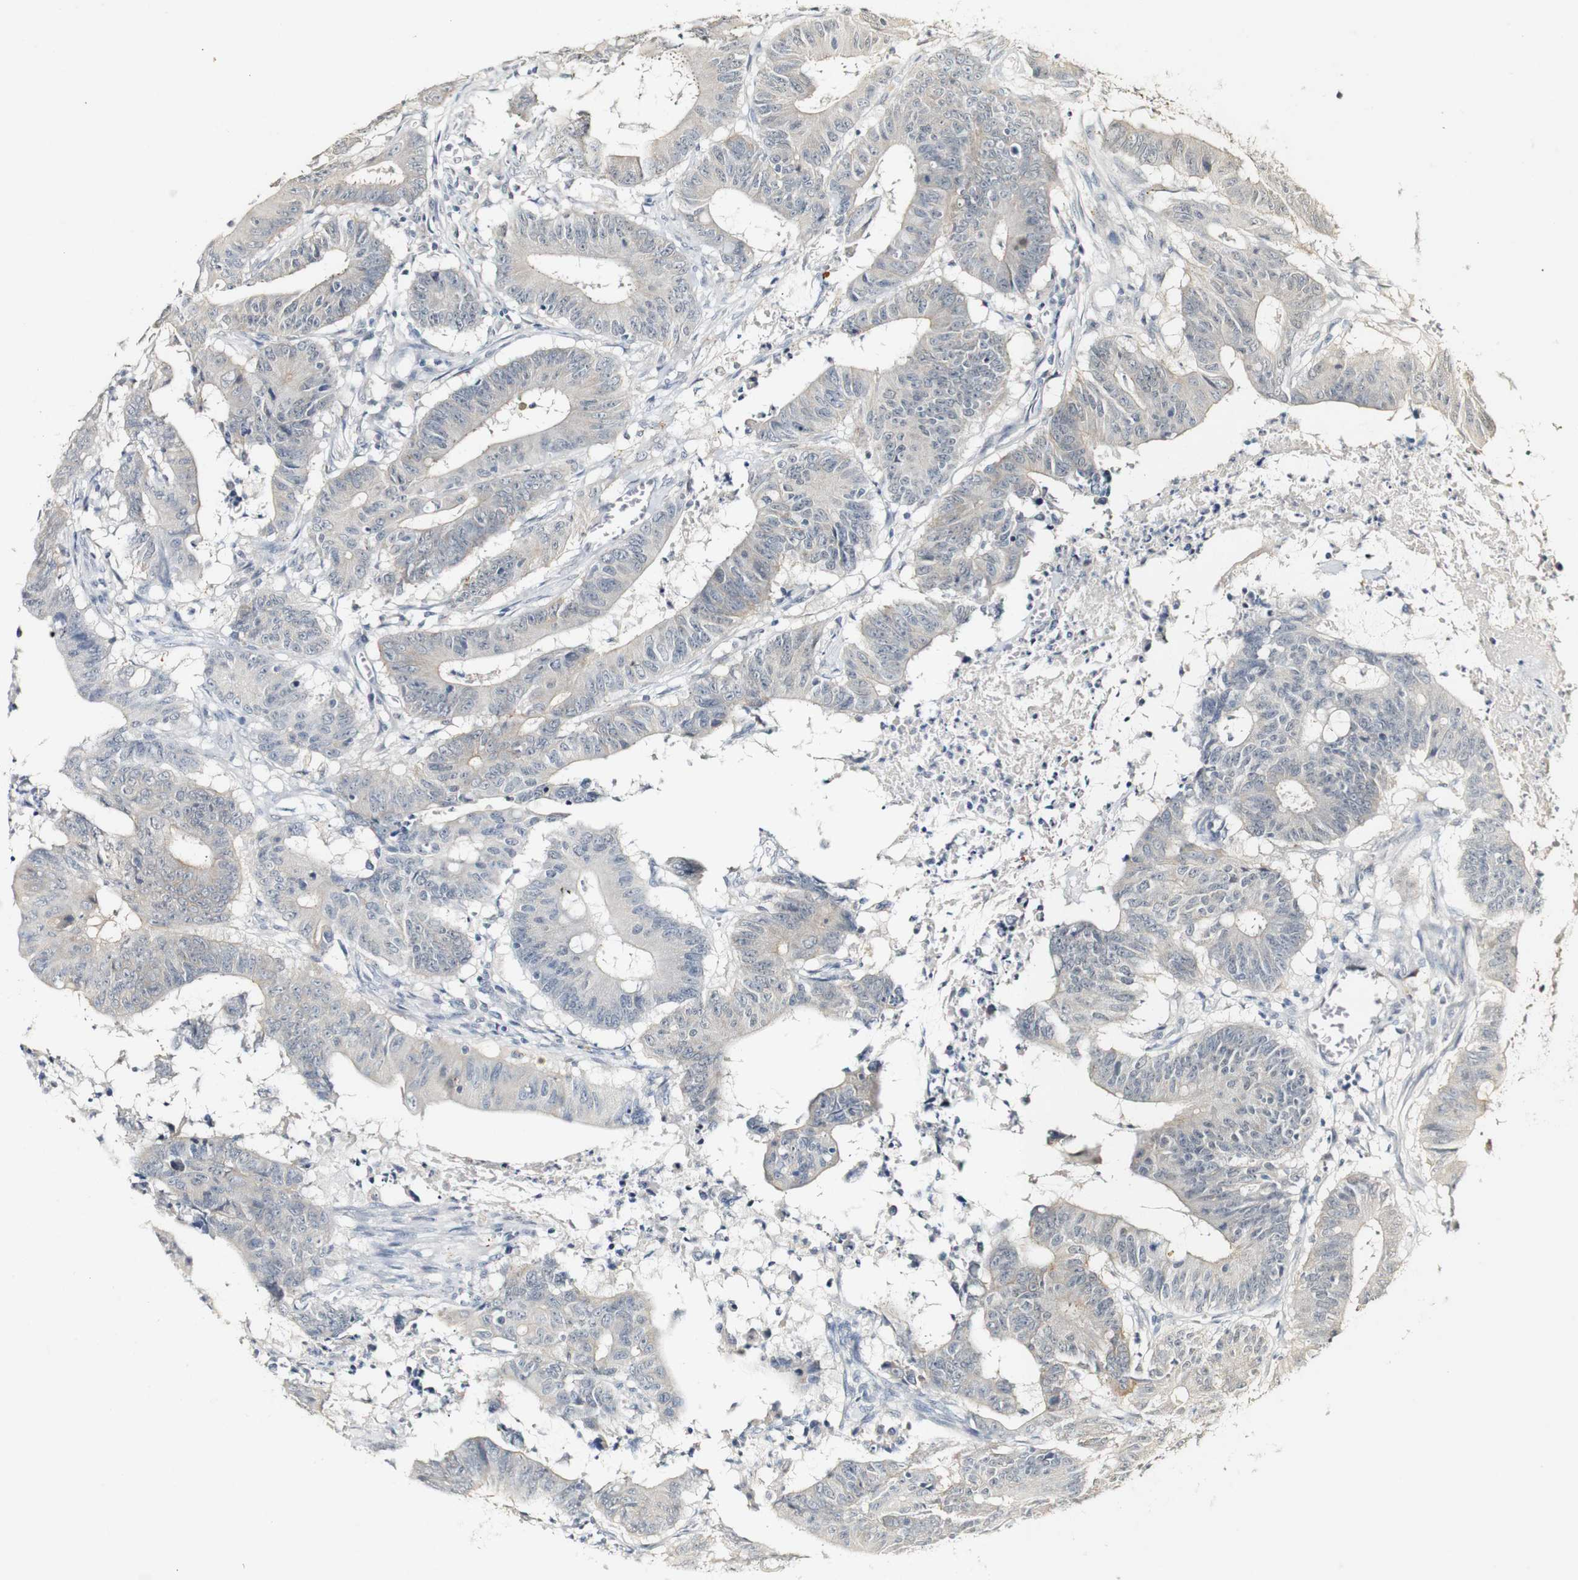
{"staining": {"intensity": "weak", "quantity": "<25%", "location": "cytoplasmic/membranous"}, "tissue": "colorectal cancer", "cell_type": "Tumor cells", "image_type": "cancer", "snomed": [{"axis": "morphology", "description": "Adenocarcinoma, NOS"}, {"axis": "topography", "description": "Colon"}], "caption": "The immunohistochemistry image has no significant staining in tumor cells of colorectal cancer (adenocarcinoma) tissue.", "gene": "SYT7", "patient": {"sex": "male", "age": 45}}